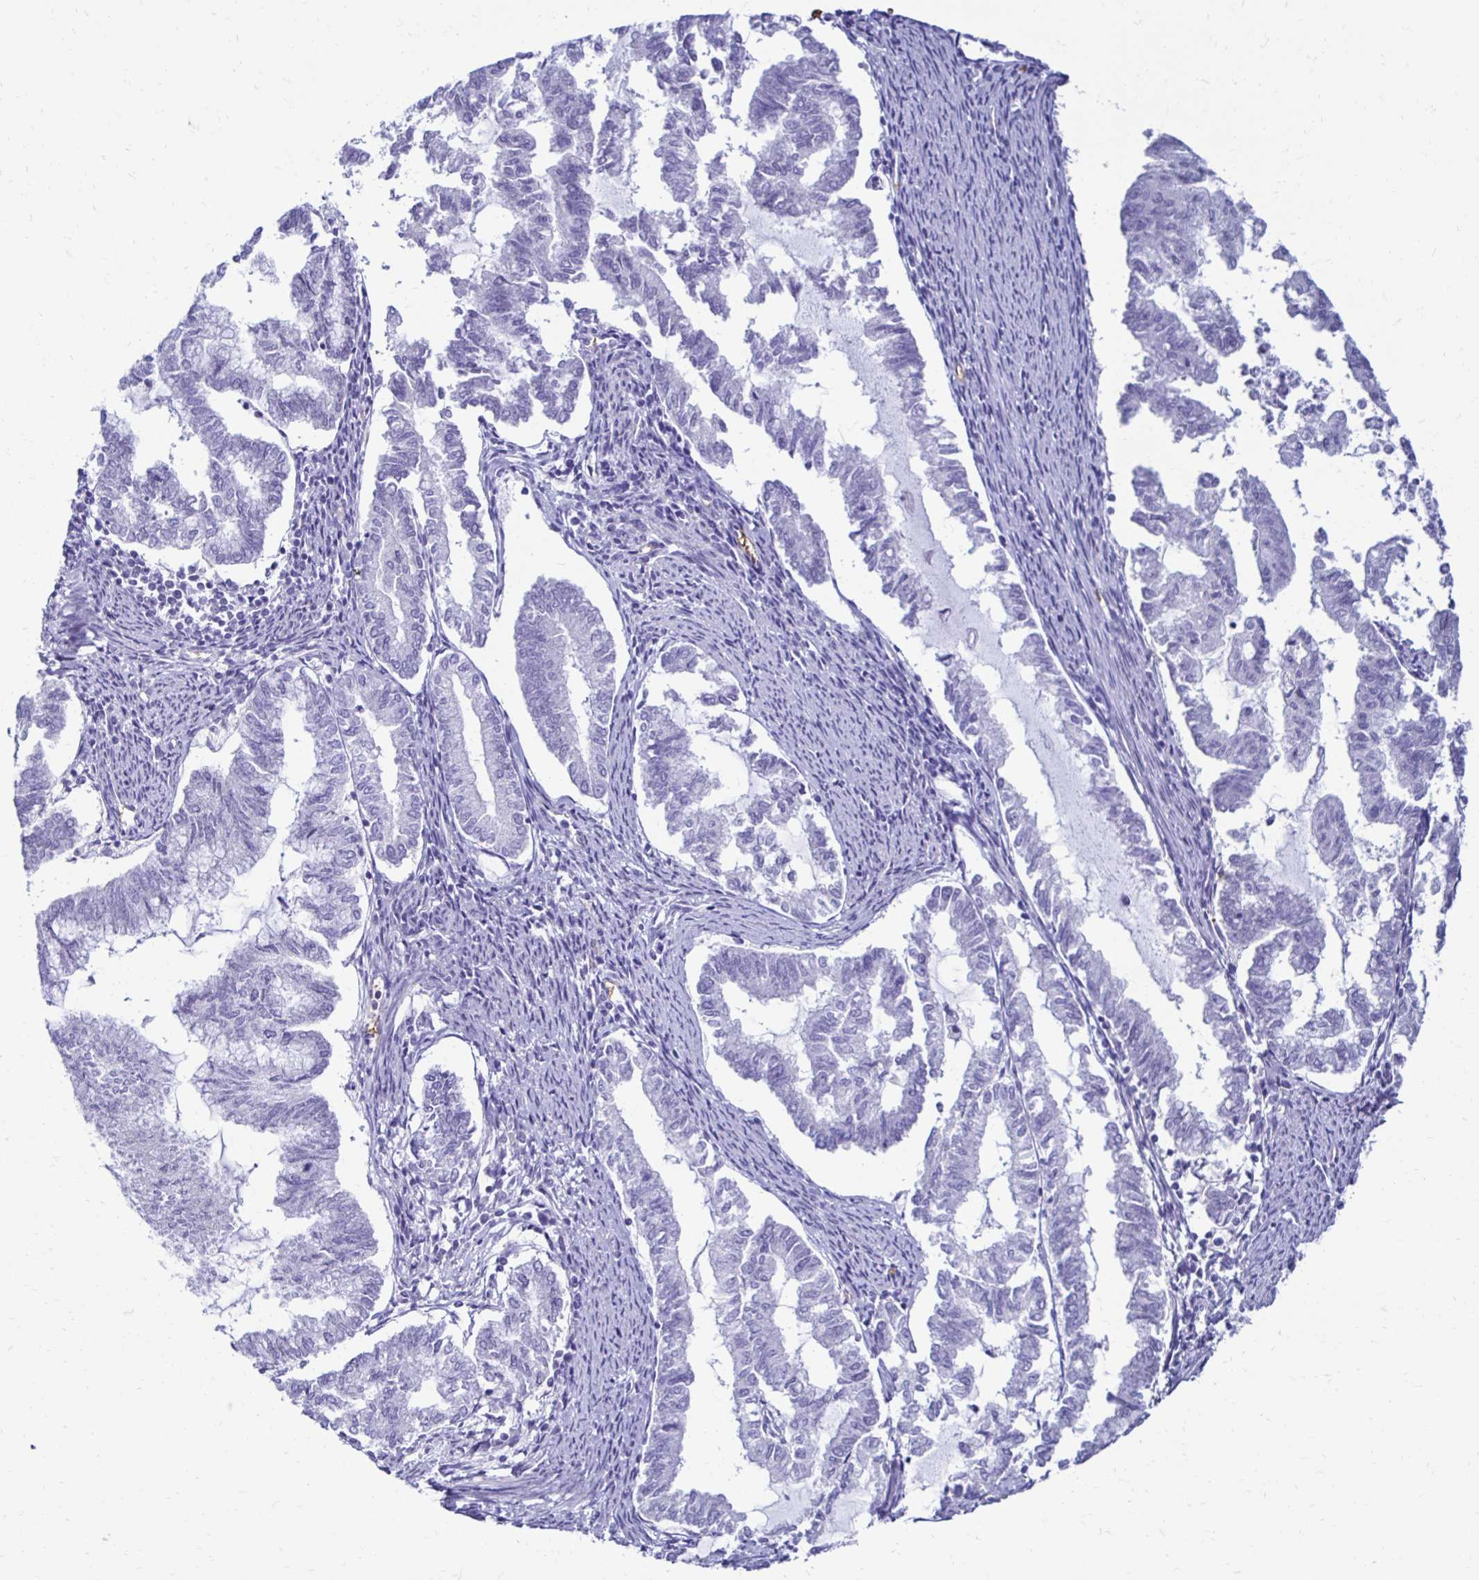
{"staining": {"intensity": "negative", "quantity": "none", "location": "none"}, "tissue": "endometrial cancer", "cell_type": "Tumor cells", "image_type": "cancer", "snomed": [{"axis": "morphology", "description": "Adenocarcinoma, NOS"}, {"axis": "topography", "description": "Endometrium"}], "caption": "Immunohistochemical staining of human endometrial cancer reveals no significant expression in tumor cells.", "gene": "RHBDL3", "patient": {"sex": "female", "age": 79}}